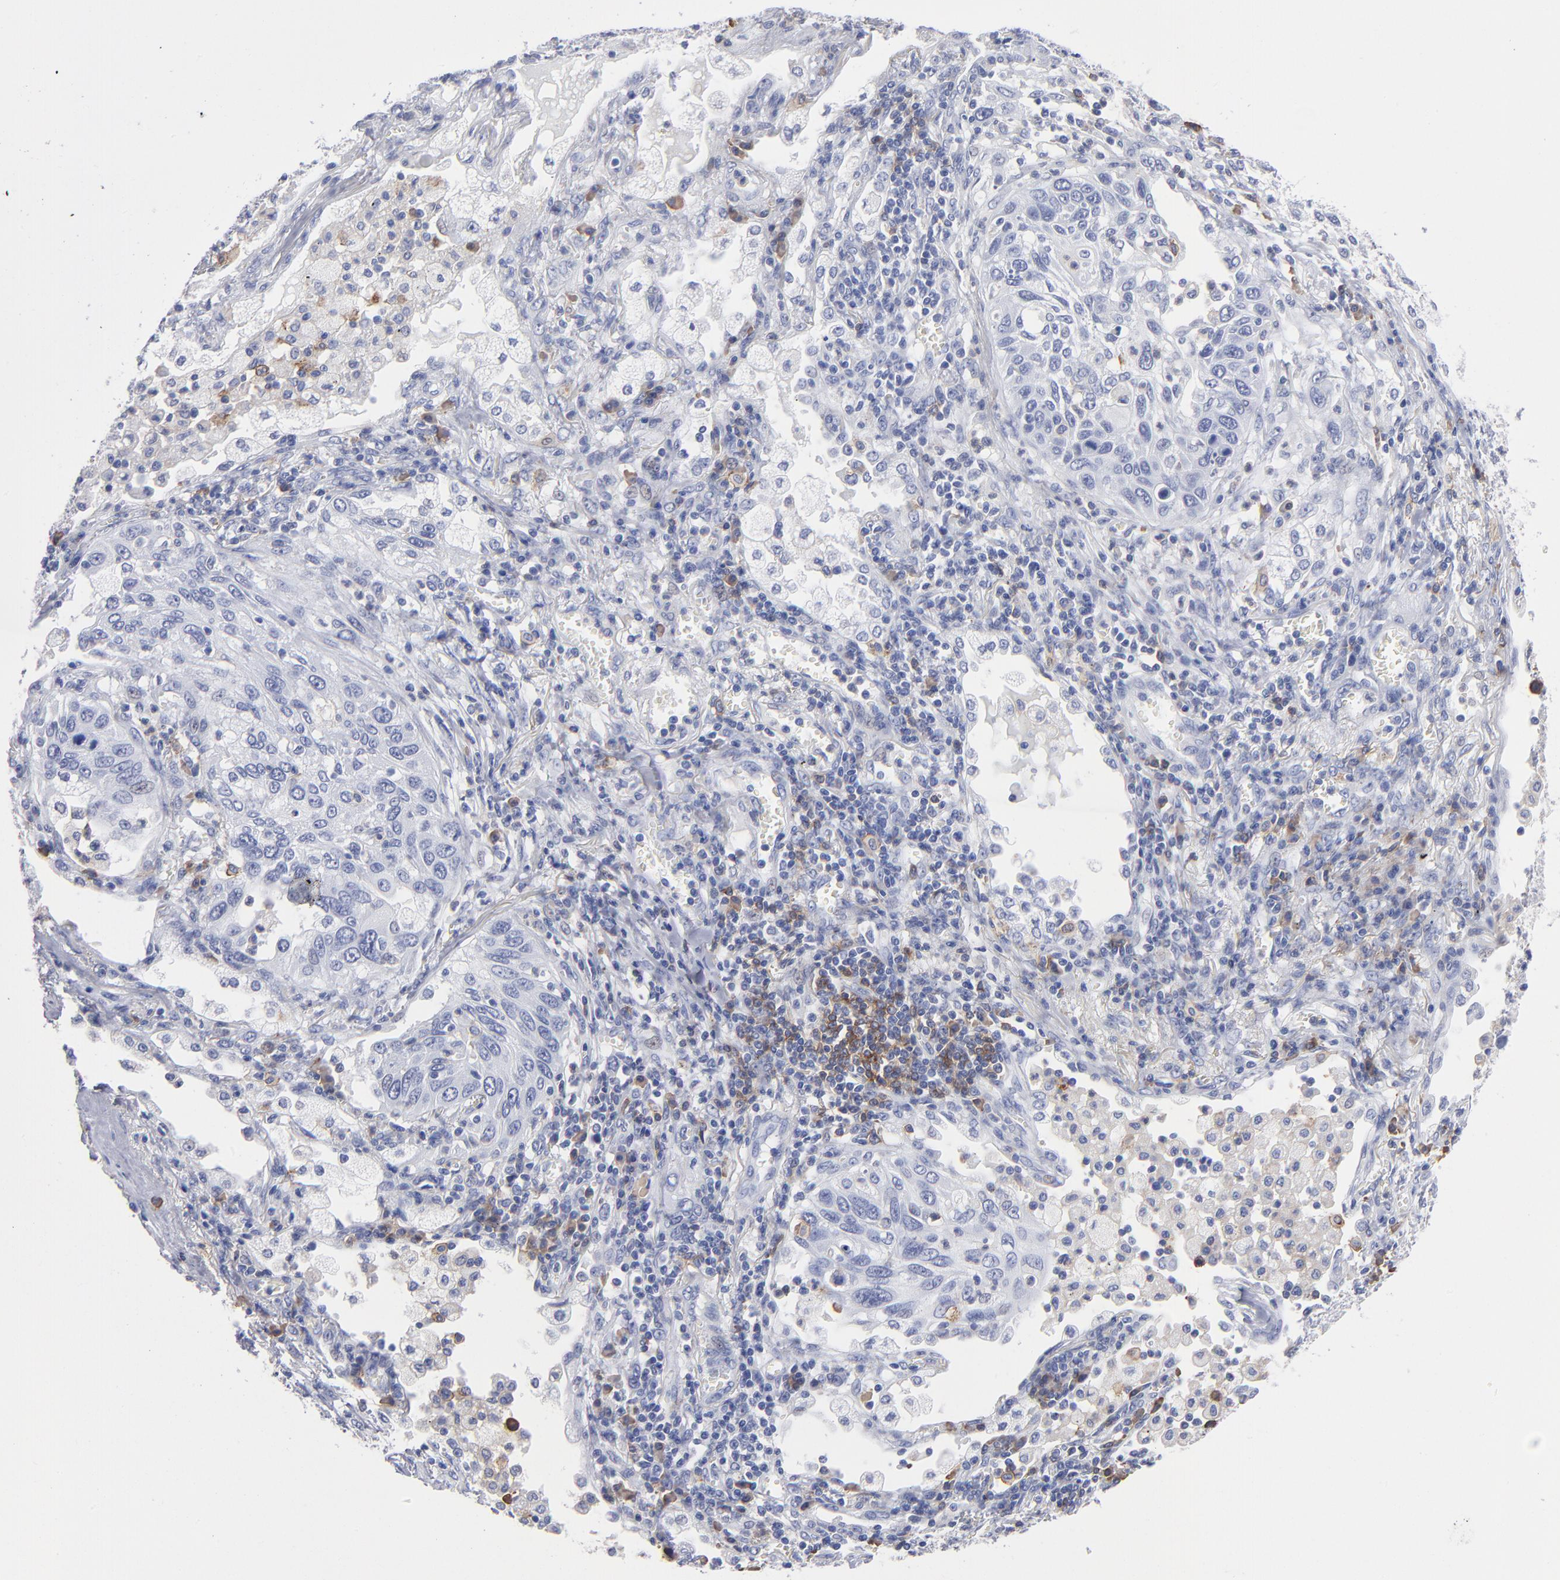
{"staining": {"intensity": "negative", "quantity": "none", "location": "none"}, "tissue": "lung cancer", "cell_type": "Tumor cells", "image_type": "cancer", "snomed": [{"axis": "morphology", "description": "Squamous cell carcinoma, NOS"}, {"axis": "topography", "description": "Lung"}], "caption": "Human squamous cell carcinoma (lung) stained for a protein using immunohistochemistry (IHC) demonstrates no staining in tumor cells.", "gene": "LAT2", "patient": {"sex": "female", "age": 76}}